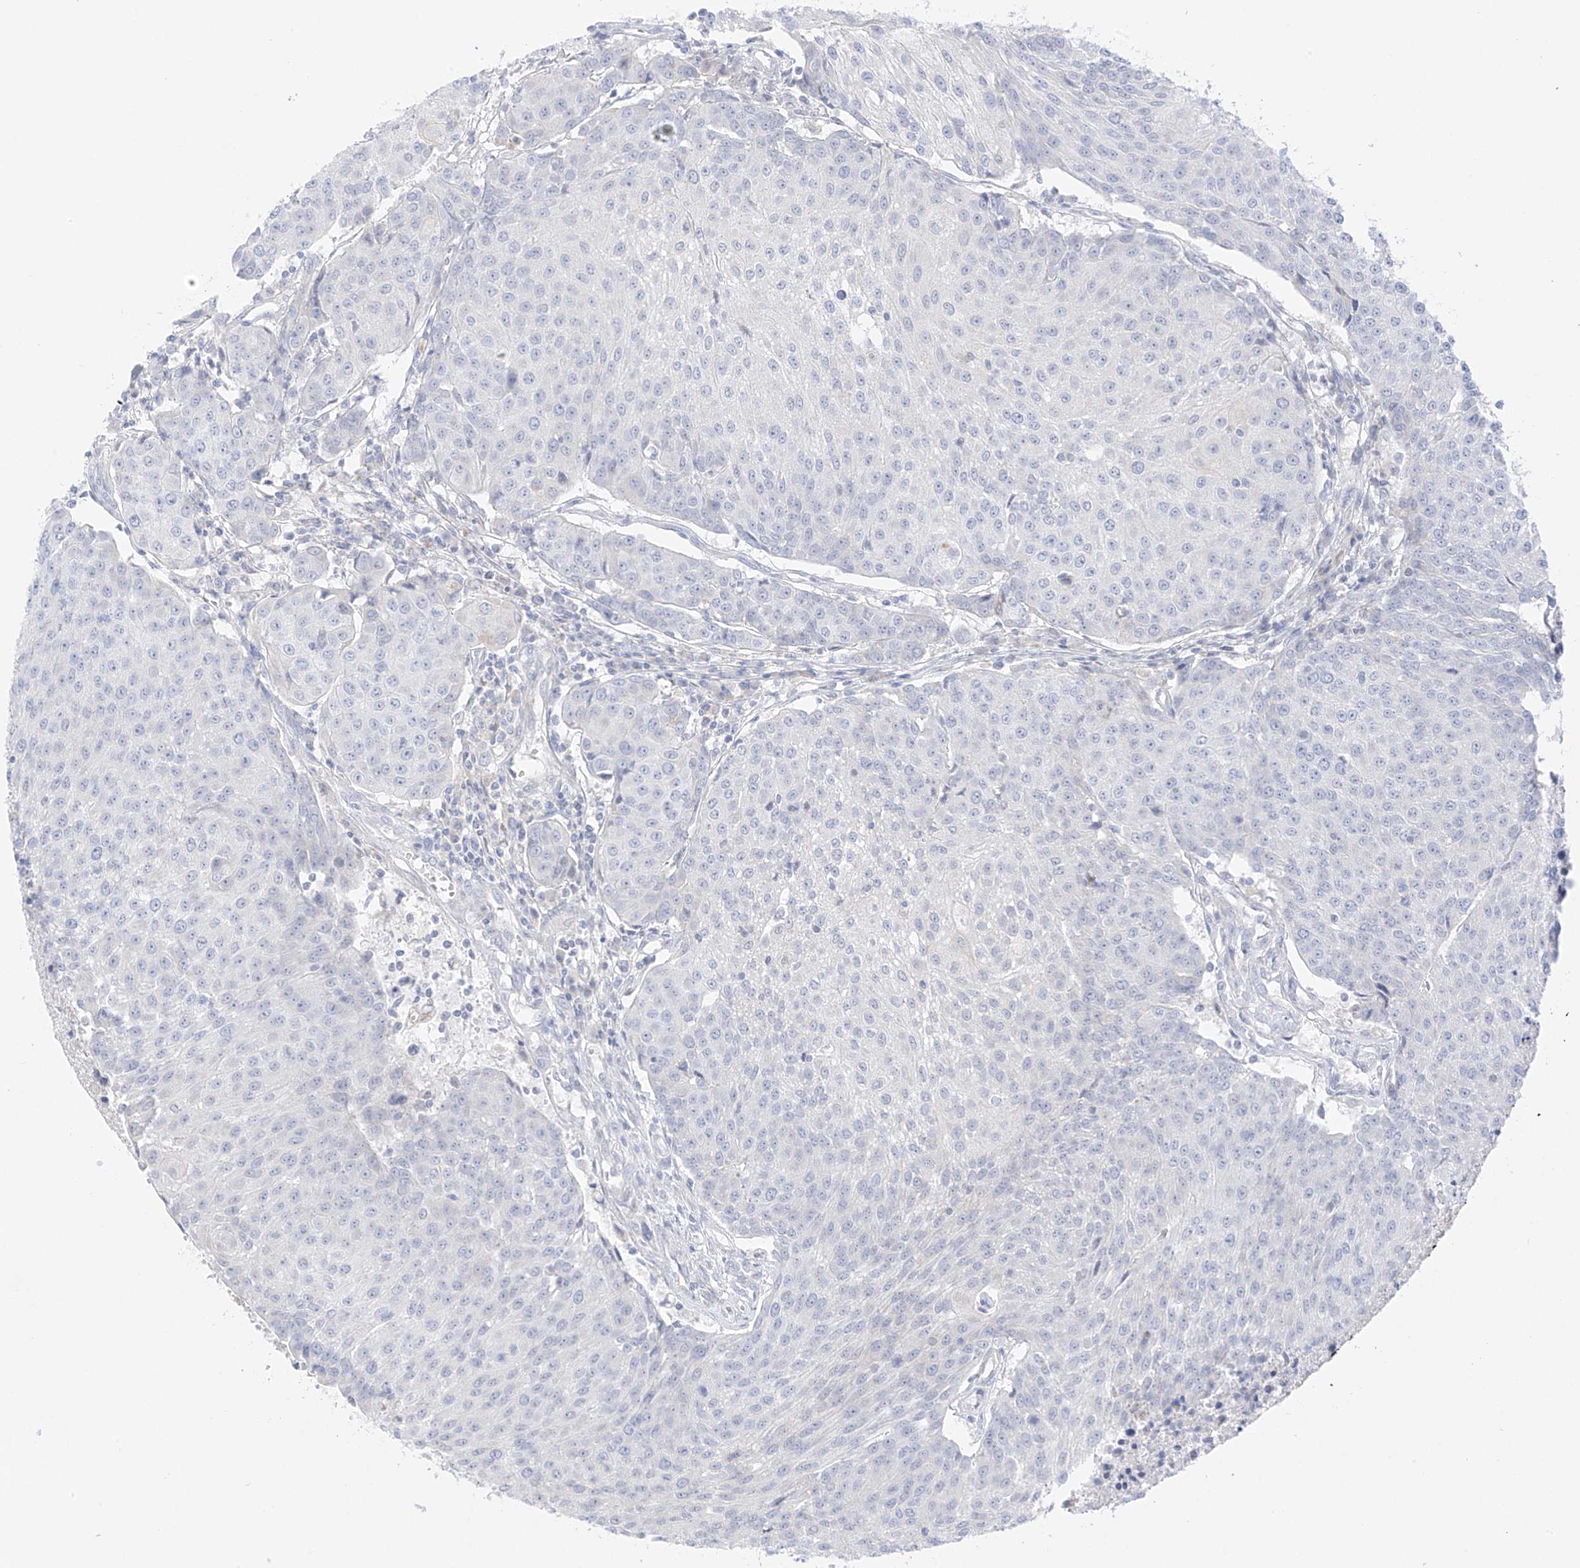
{"staining": {"intensity": "negative", "quantity": "none", "location": "none"}, "tissue": "urothelial cancer", "cell_type": "Tumor cells", "image_type": "cancer", "snomed": [{"axis": "morphology", "description": "Urothelial carcinoma, High grade"}, {"axis": "topography", "description": "Urinary bladder"}], "caption": "Histopathology image shows no significant protein expression in tumor cells of high-grade urothelial carcinoma.", "gene": "ST3GAL5", "patient": {"sex": "female", "age": 85}}